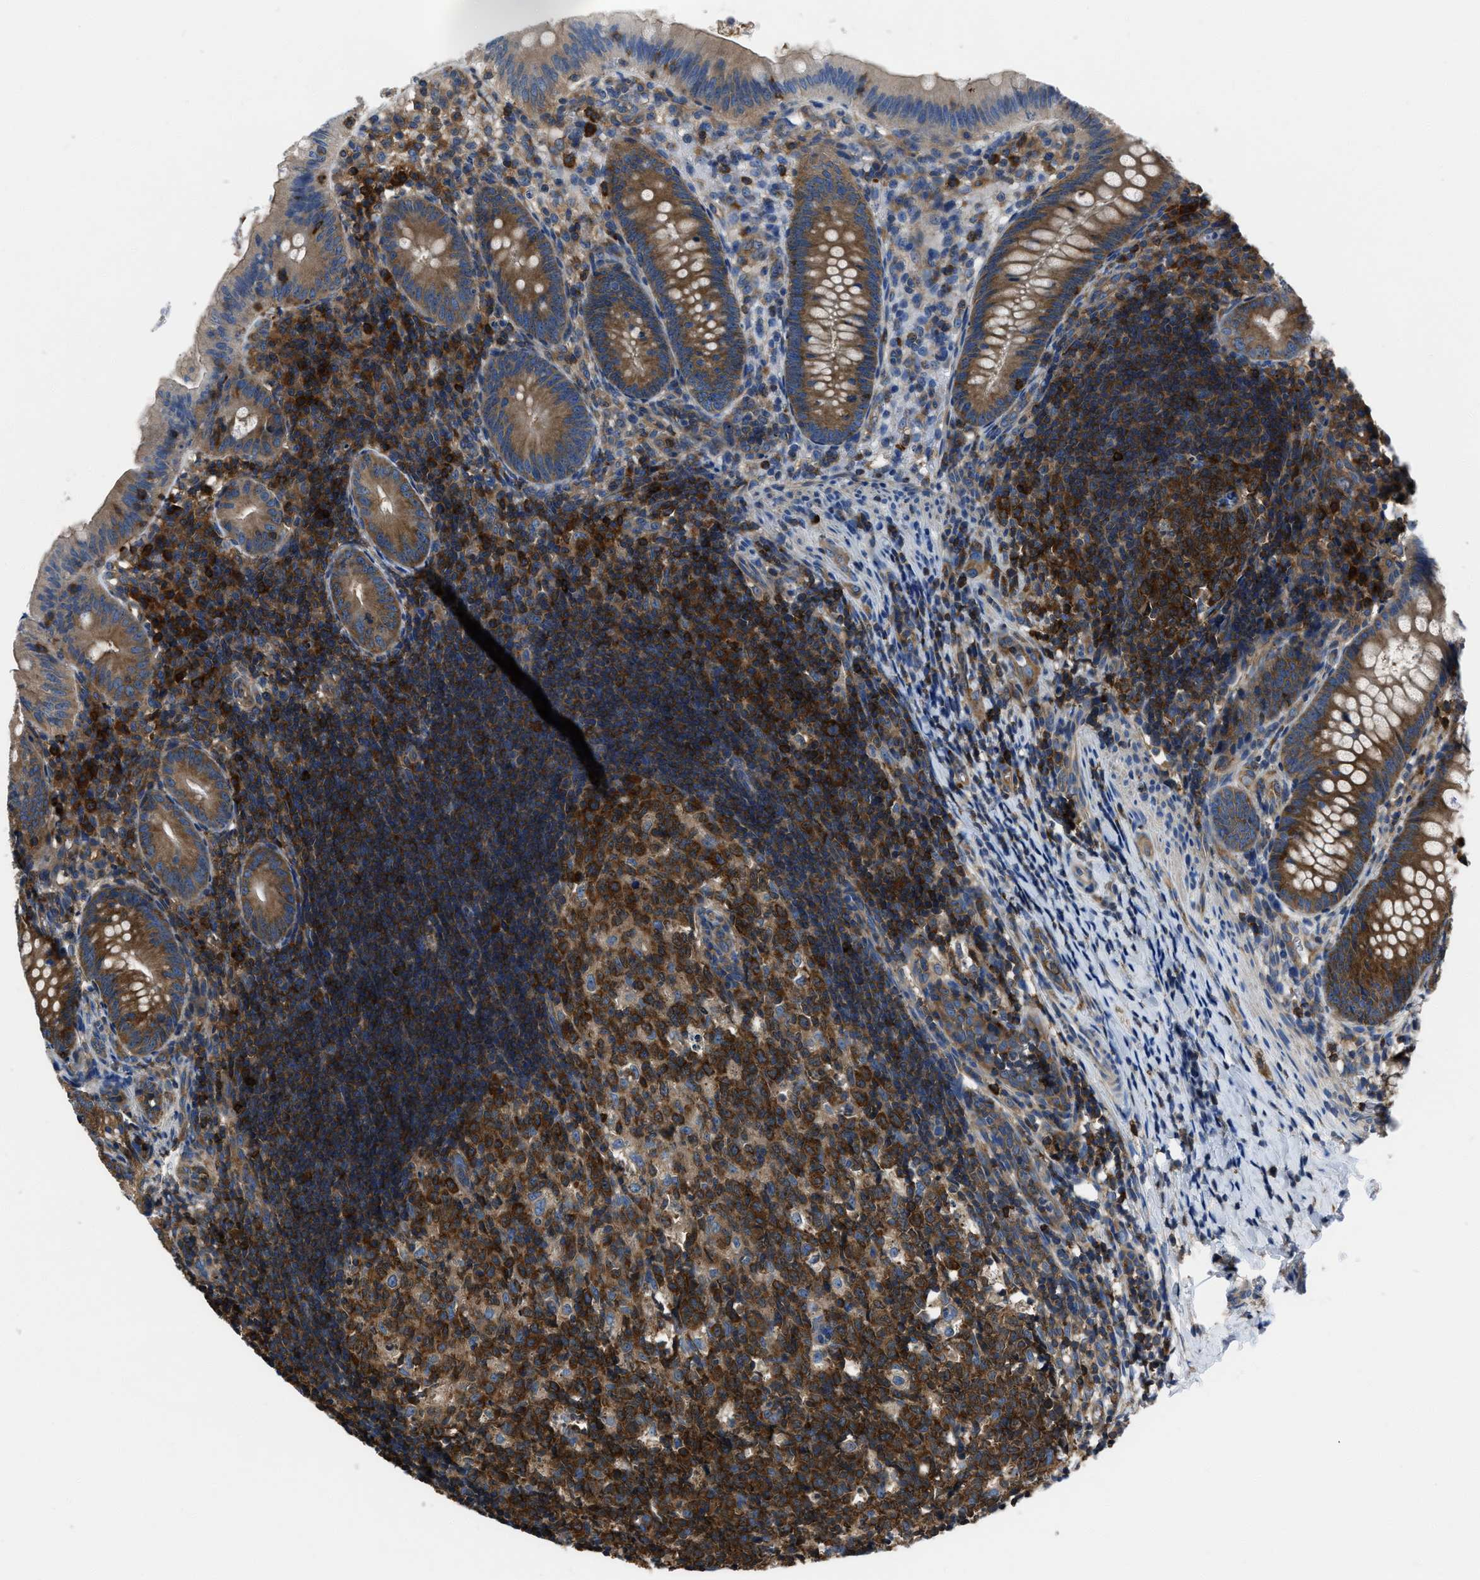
{"staining": {"intensity": "moderate", "quantity": ">75%", "location": "cytoplasmic/membranous"}, "tissue": "appendix", "cell_type": "Glandular cells", "image_type": "normal", "snomed": [{"axis": "morphology", "description": "Normal tissue, NOS"}, {"axis": "topography", "description": "Appendix"}], "caption": "IHC micrograph of unremarkable appendix: human appendix stained using immunohistochemistry (IHC) demonstrates medium levels of moderate protein expression localized specifically in the cytoplasmic/membranous of glandular cells, appearing as a cytoplasmic/membranous brown color.", "gene": "YARS1", "patient": {"sex": "male", "age": 1}}